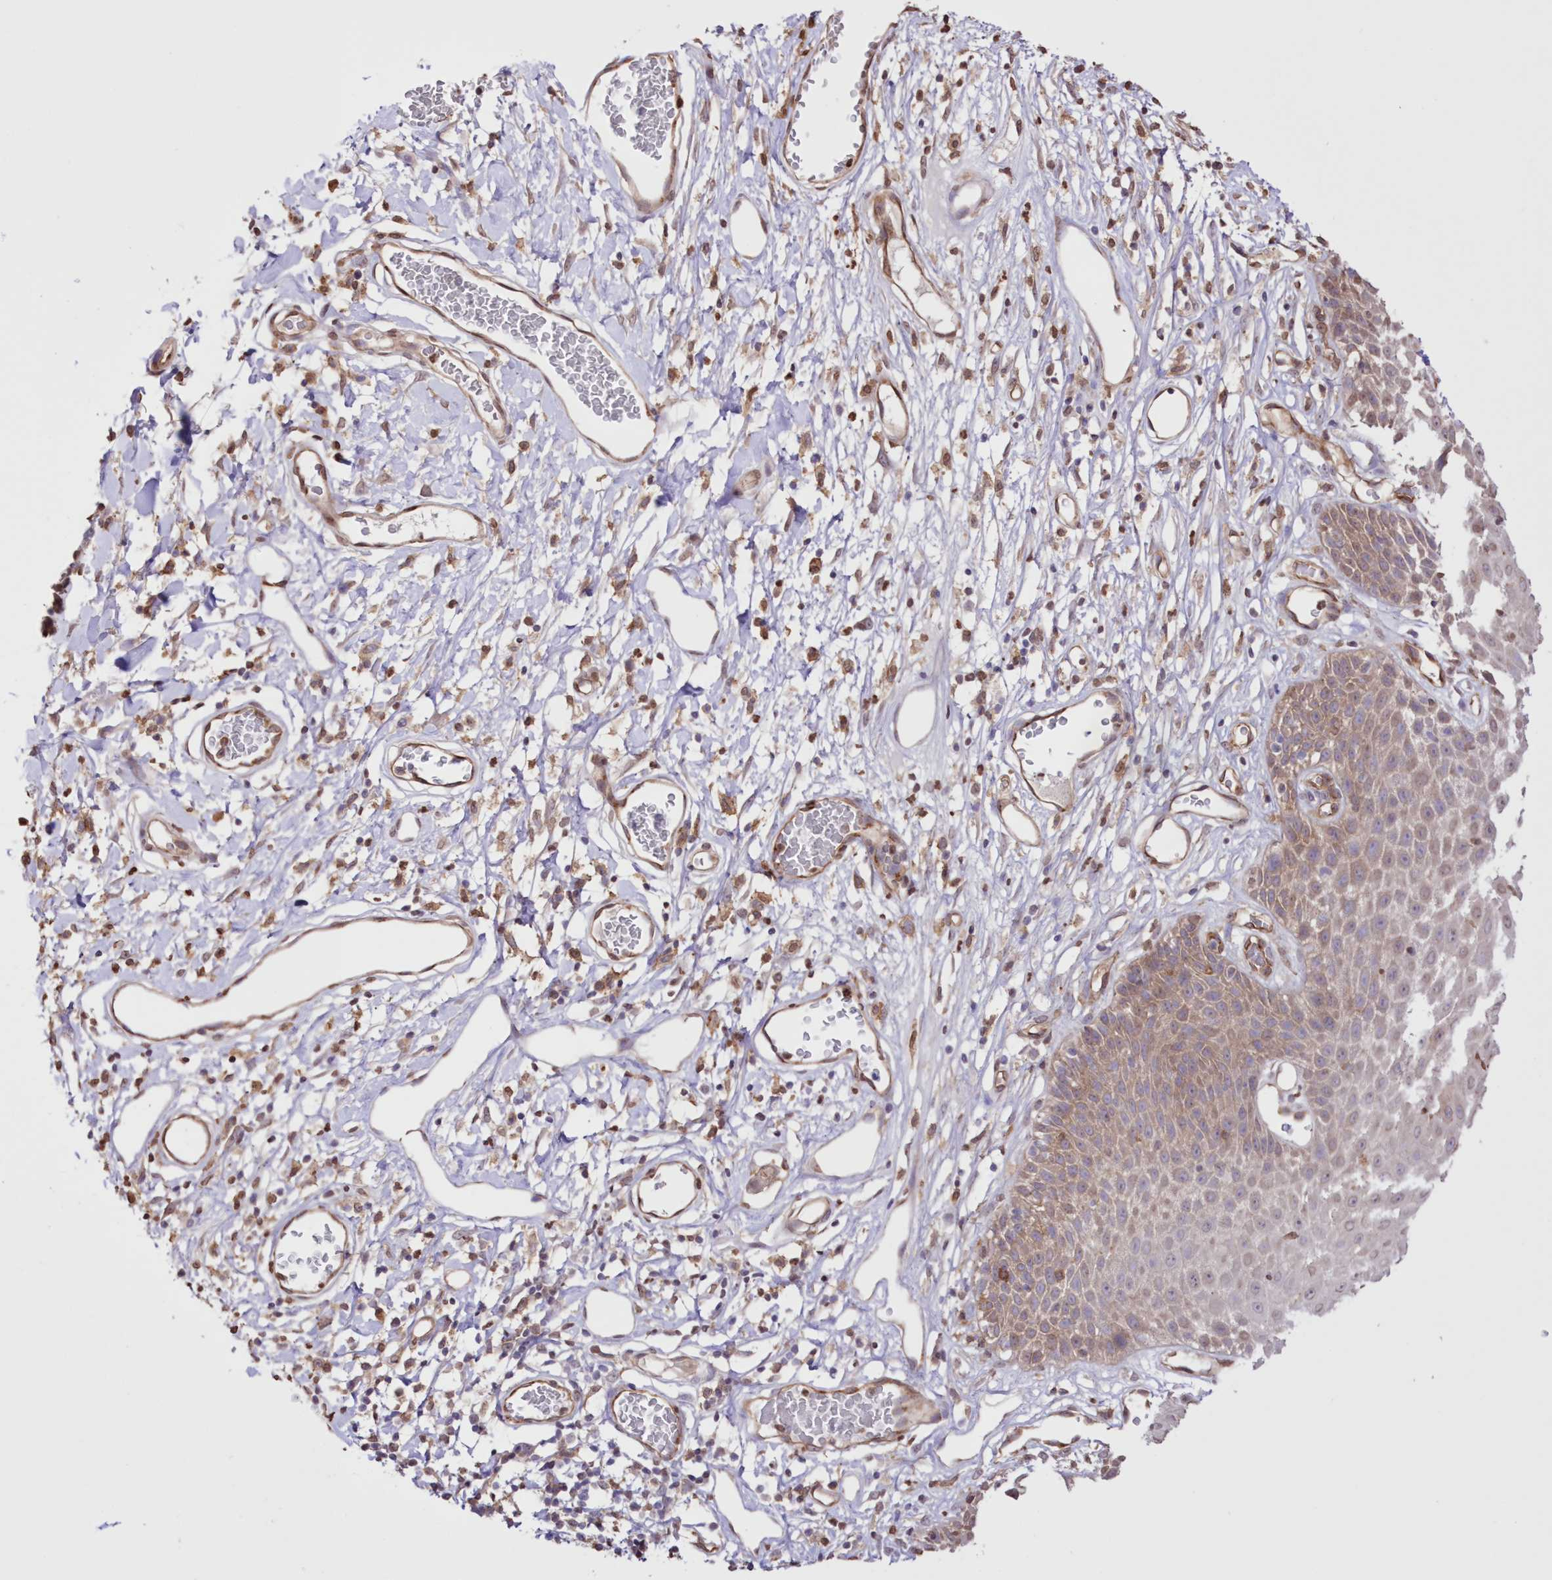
{"staining": {"intensity": "weak", "quantity": ">75%", "location": "cytoplasmic/membranous"}, "tissue": "skin", "cell_type": "Epidermal cells", "image_type": "normal", "snomed": [{"axis": "morphology", "description": "Normal tissue, NOS"}, {"axis": "topography", "description": "Vulva"}], "caption": "IHC histopathology image of unremarkable skin stained for a protein (brown), which demonstrates low levels of weak cytoplasmic/membranous positivity in approximately >75% of epidermal cells.", "gene": "FCHO2", "patient": {"sex": "female", "age": 68}}